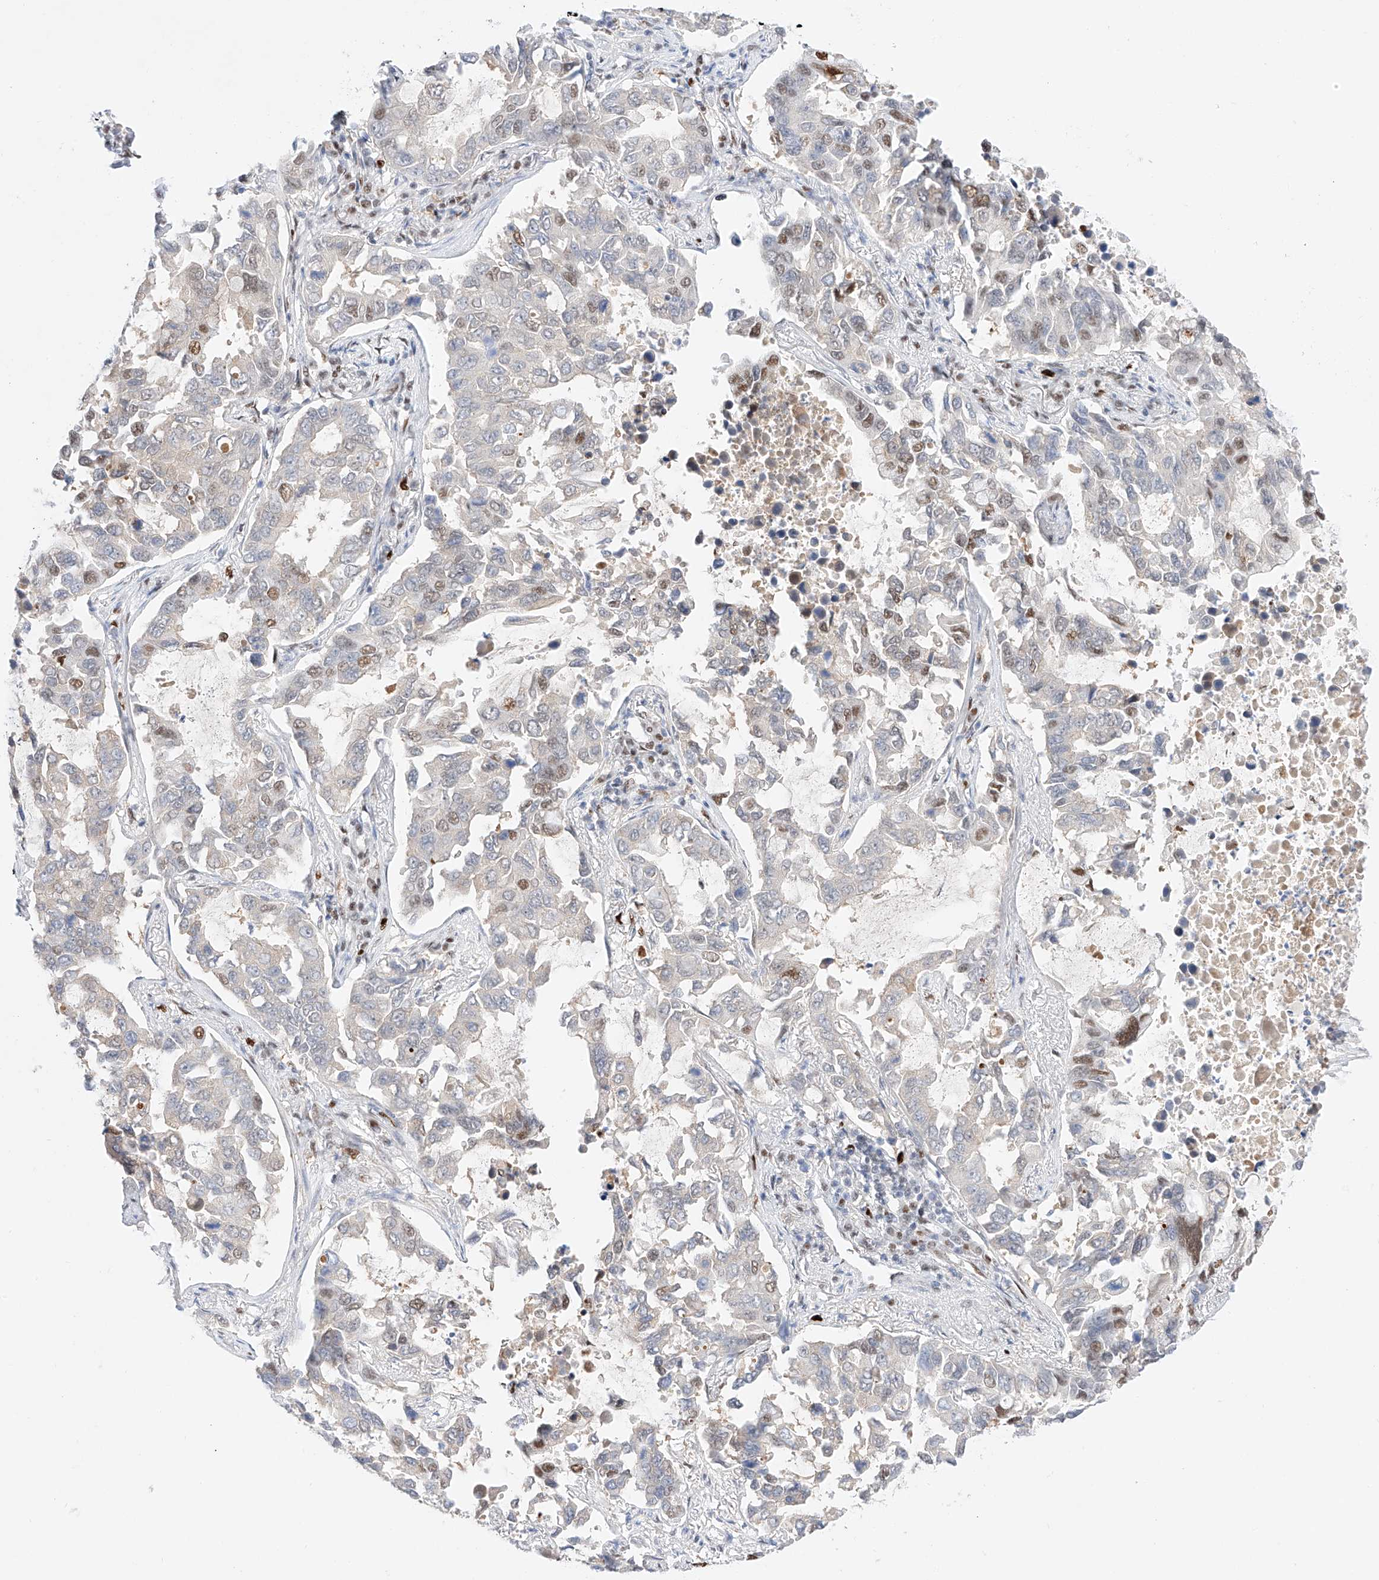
{"staining": {"intensity": "moderate", "quantity": "<25%", "location": "nuclear"}, "tissue": "lung cancer", "cell_type": "Tumor cells", "image_type": "cancer", "snomed": [{"axis": "morphology", "description": "Adenocarcinoma, NOS"}, {"axis": "topography", "description": "Lung"}], "caption": "Moderate nuclear protein expression is appreciated in approximately <25% of tumor cells in adenocarcinoma (lung).", "gene": "APIP", "patient": {"sex": "male", "age": 64}}